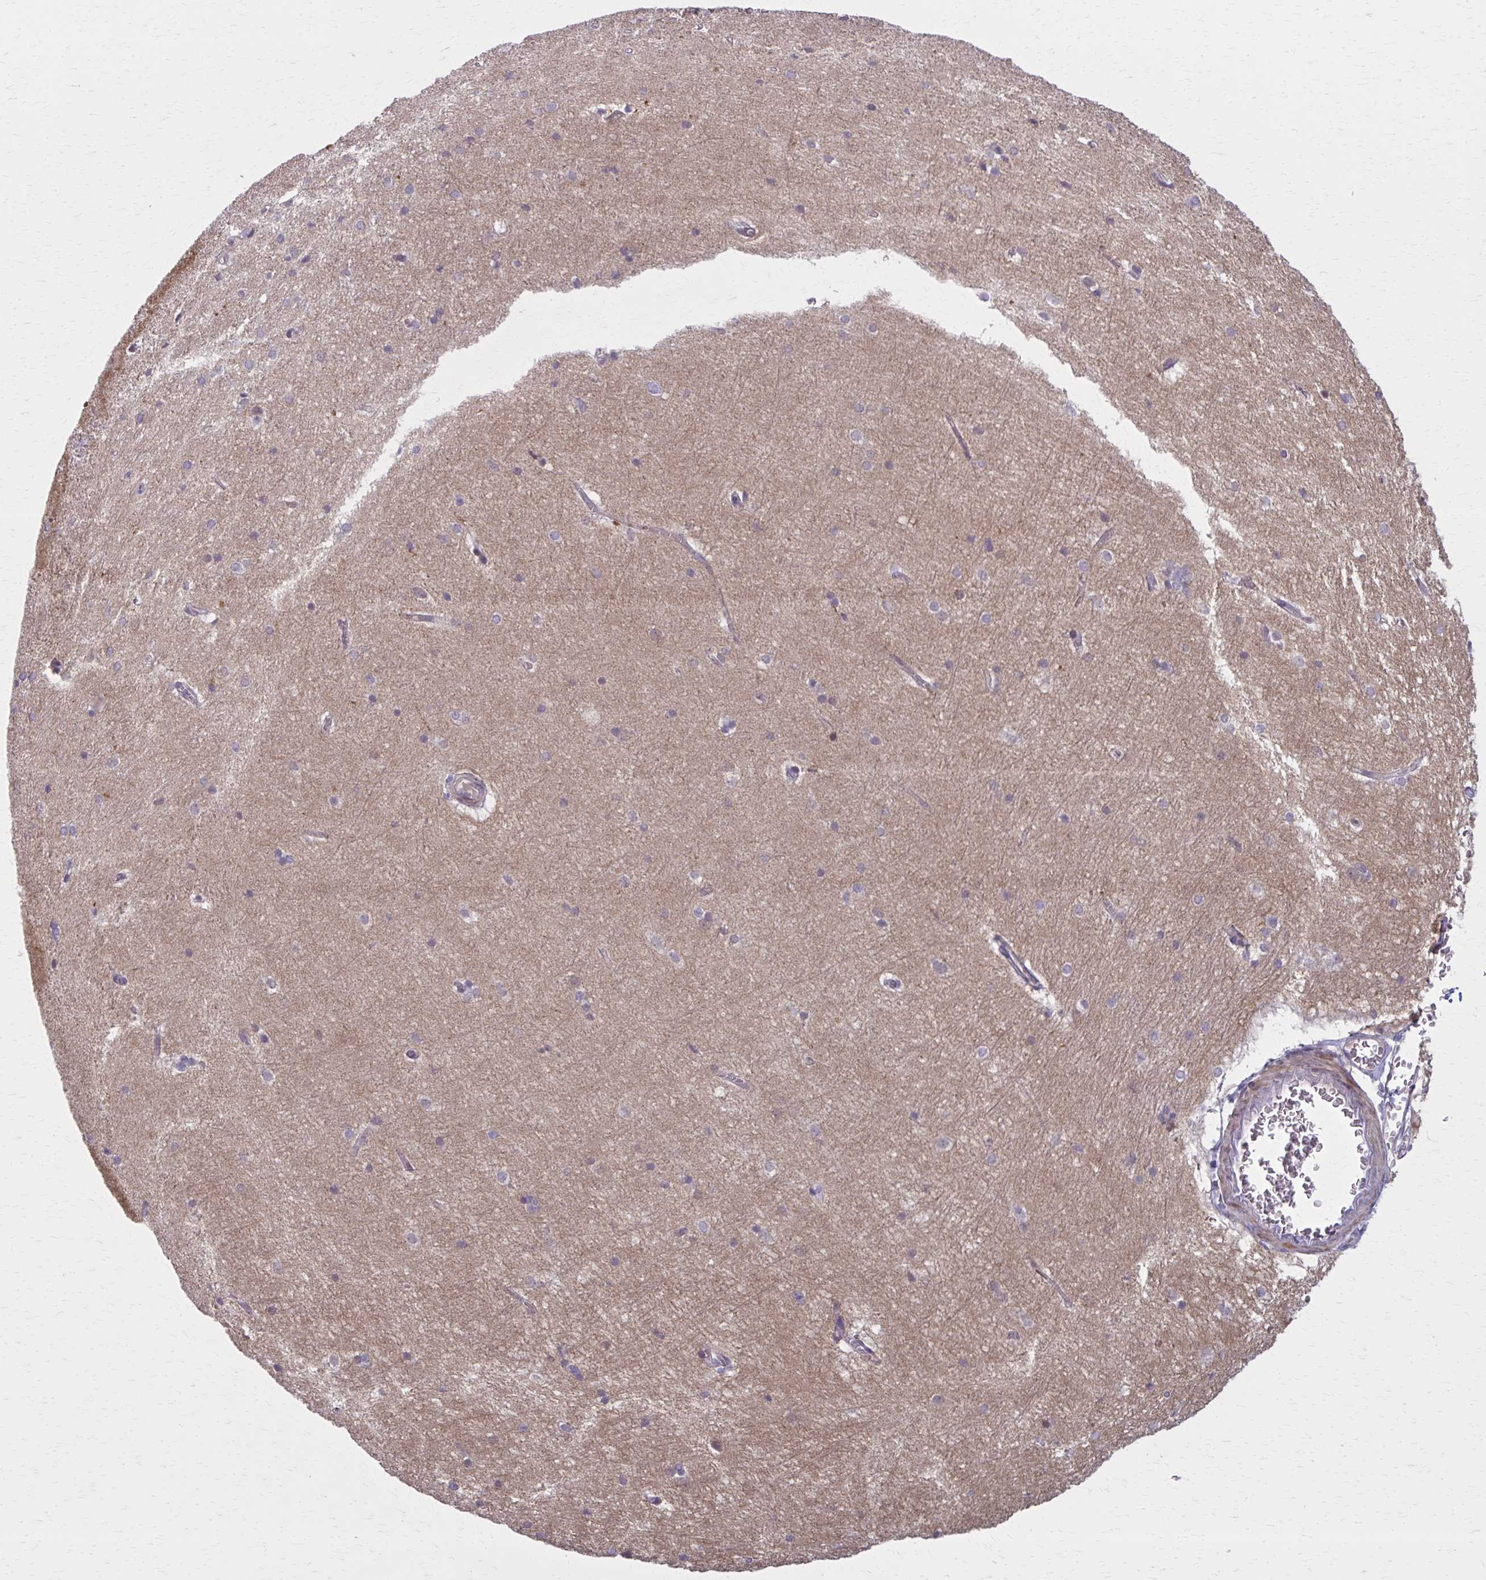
{"staining": {"intensity": "weak", "quantity": "<25%", "location": "cytoplasmic/membranous"}, "tissue": "hippocampus", "cell_type": "Glial cells", "image_type": "normal", "snomed": [{"axis": "morphology", "description": "Normal tissue, NOS"}, {"axis": "topography", "description": "Cerebral cortex"}, {"axis": "topography", "description": "Hippocampus"}], "caption": "Human hippocampus stained for a protein using immunohistochemistry (IHC) demonstrates no positivity in glial cells.", "gene": "NUMBL", "patient": {"sex": "female", "age": 19}}